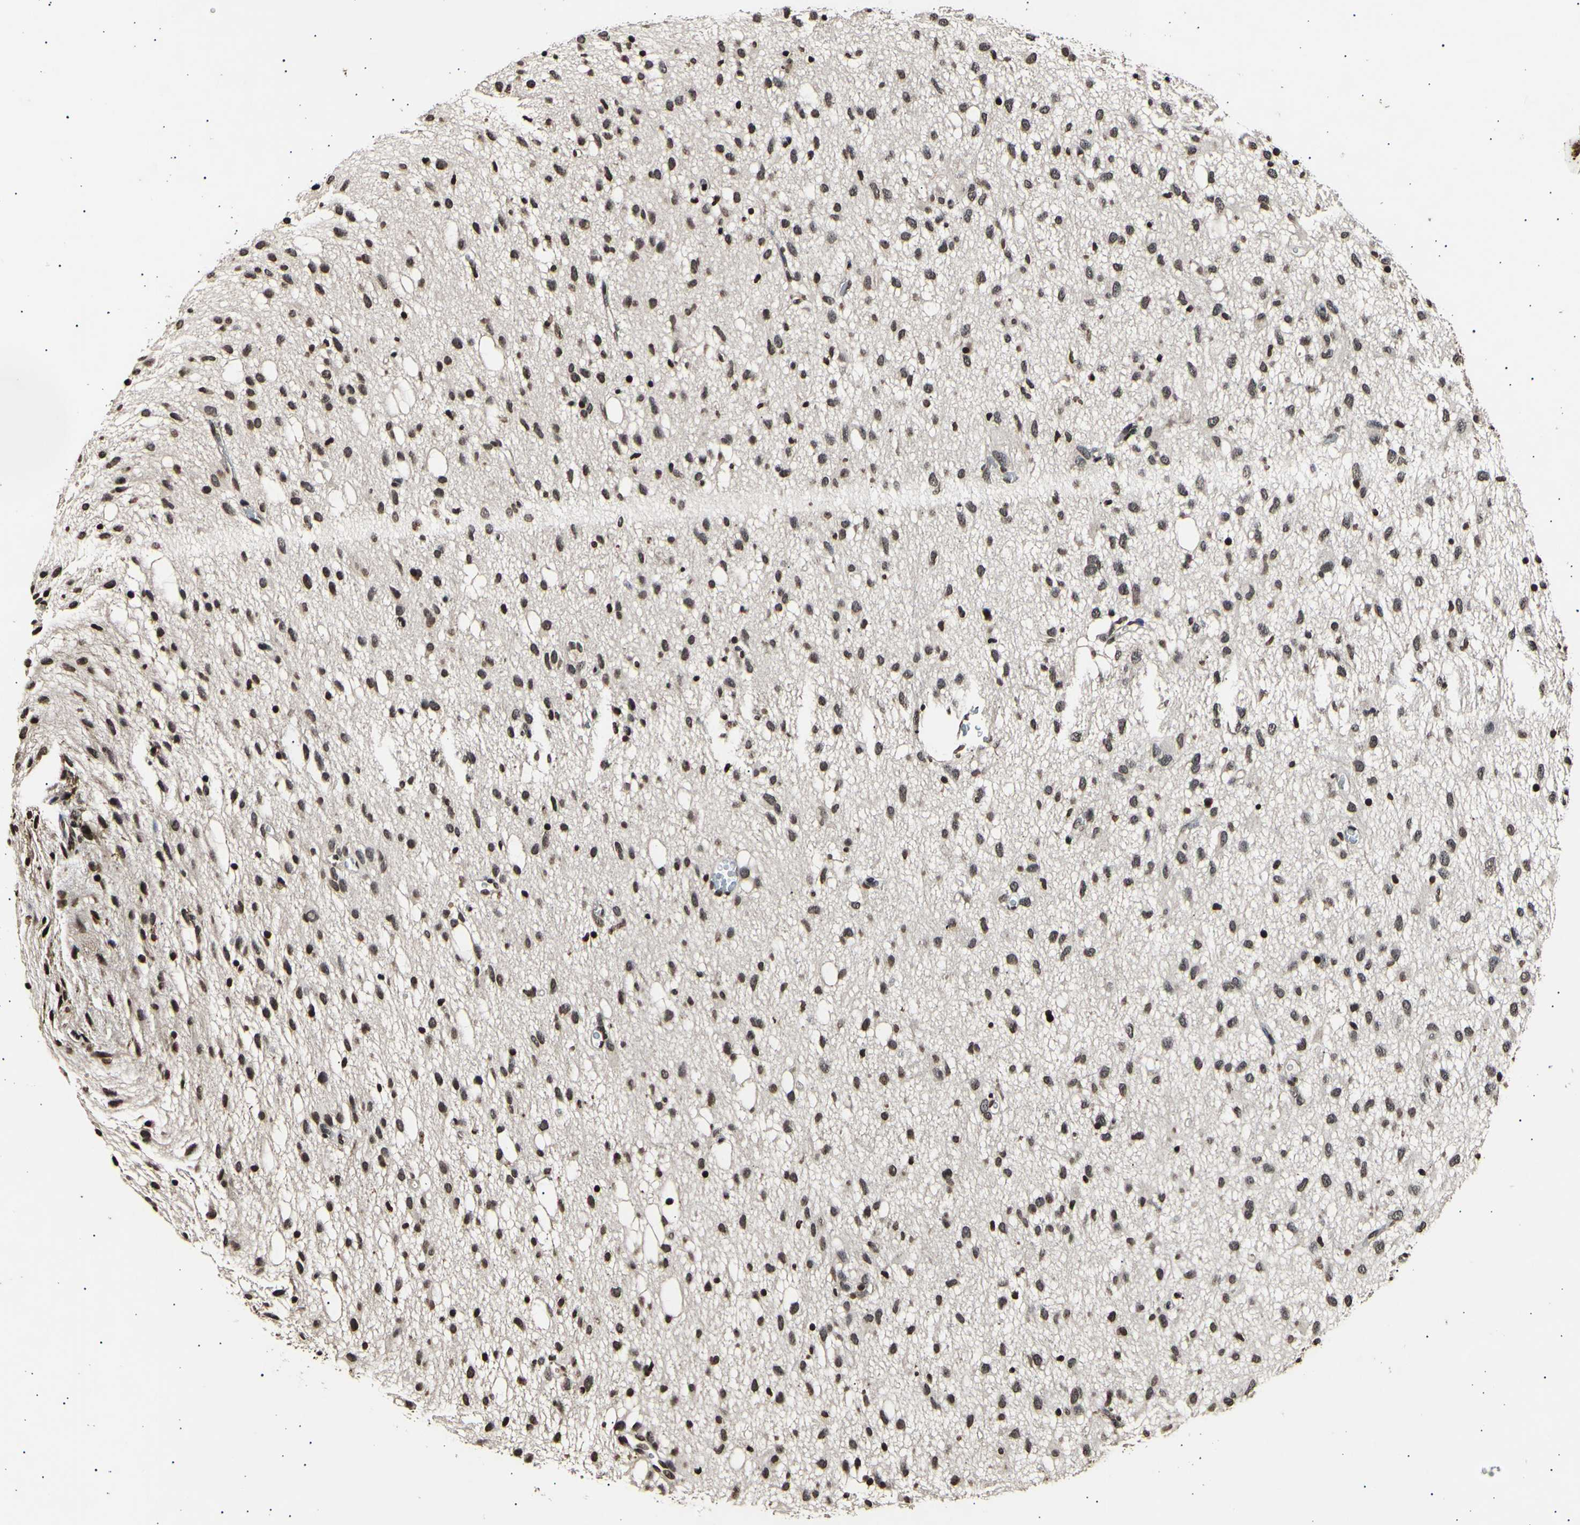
{"staining": {"intensity": "moderate", "quantity": ">75%", "location": "nuclear"}, "tissue": "glioma", "cell_type": "Tumor cells", "image_type": "cancer", "snomed": [{"axis": "morphology", "description": "Glioma, malignant, Low grade"}, {"axis": "topography", "description": "Brain"}], "caption": "Glioma stained with DAB (3,3'-diaminobenzidine) immunohistochemistry (IHC) reveals medium levels of moderate nuclear staining in about >75% of tumor cells.", "gene": "ANAPC7", "patient": {"sex": "male", "age": 77}}